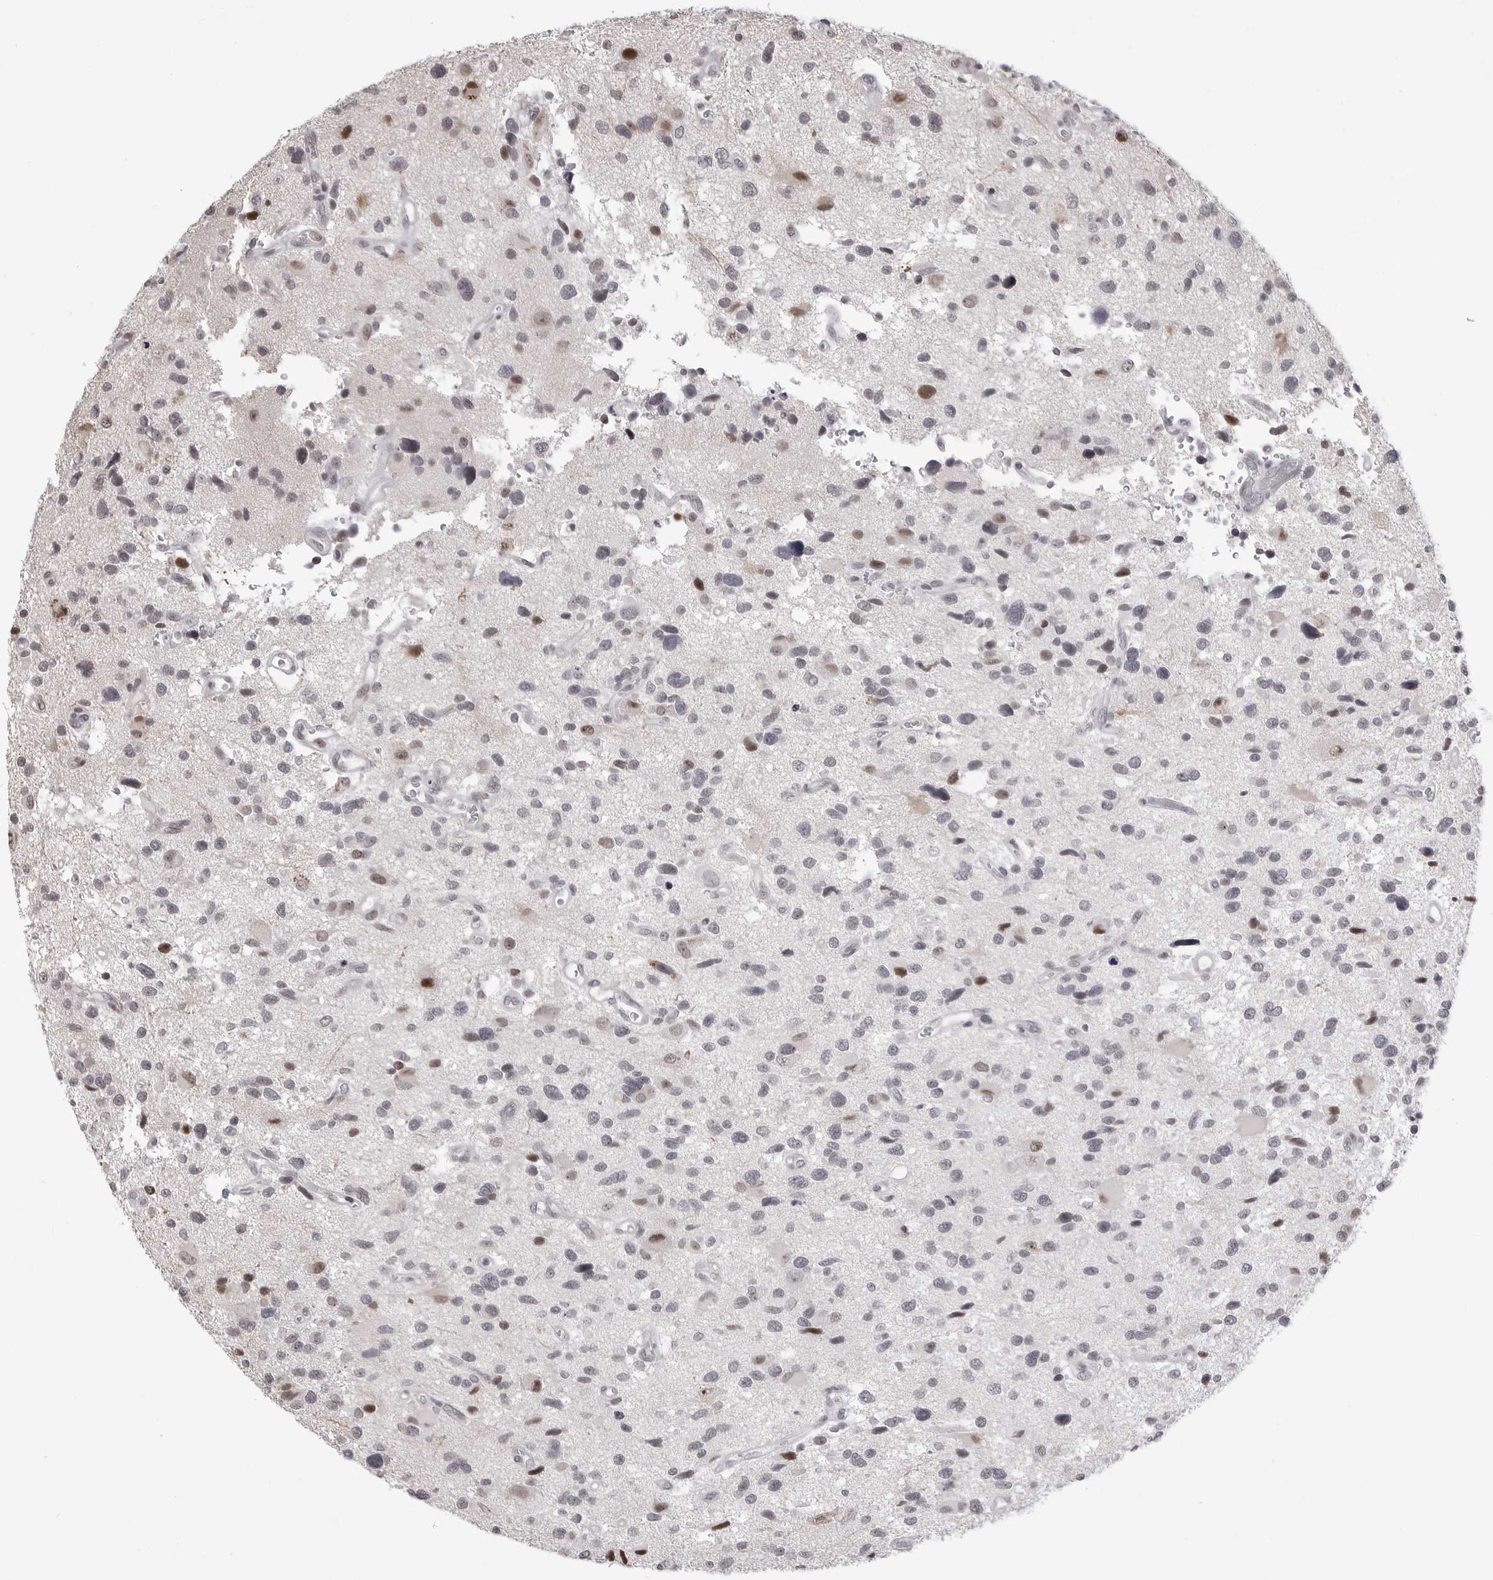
{"staining": {"intensity": "moderate", "quantity": "<25%", "location": "nuclear"}, "tissue": "glioma", "cell_type": "Tumor cells", "image_type": "cancer", "snomed": [{"axis": "morphology", "description": "Glioma, malignant, High grade"}, {"axis": "topography", "description": "Brain"}], "caption": "There is low levels of moderate nuclear positivity in tumor cells of glioma, as demonstrated by immunohistochemical staining (brown color).", "gene": "PHF3", "patient": {"sex": "male", "age": 33}}